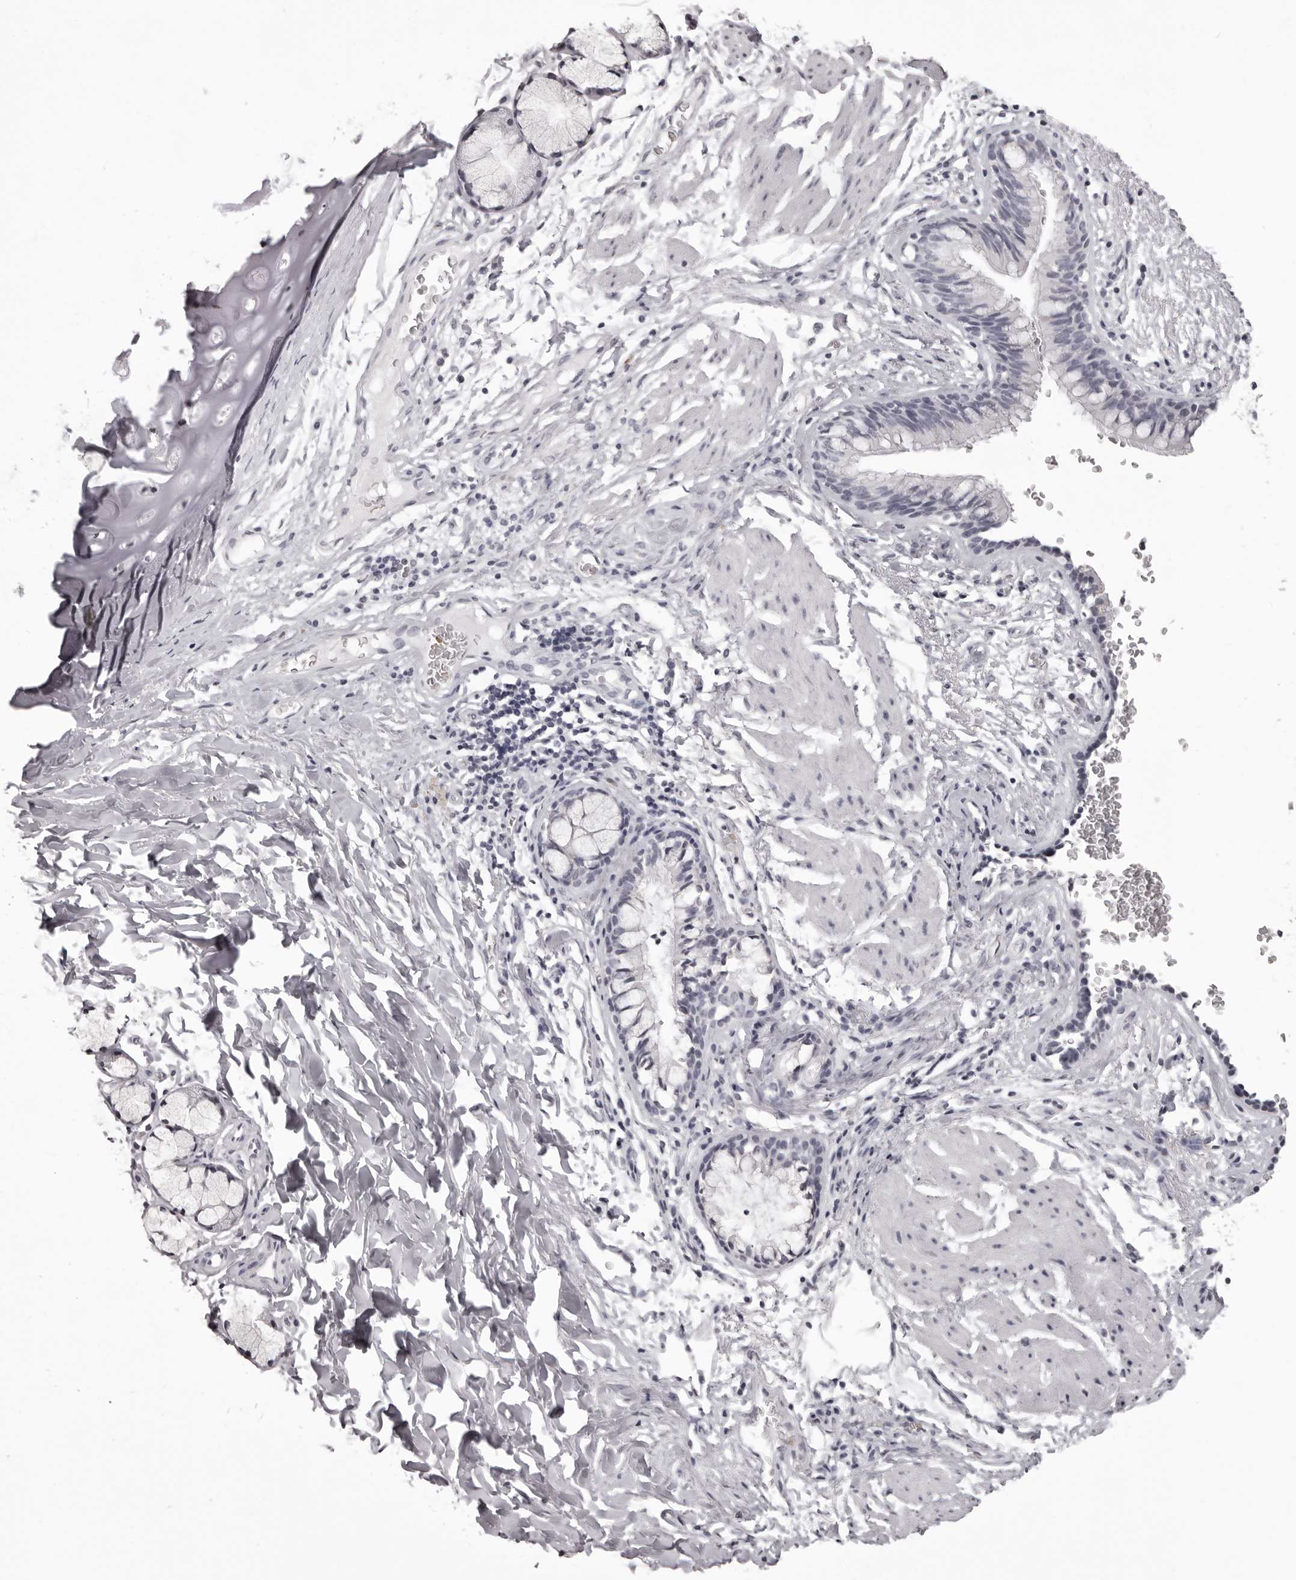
{"staining": {"intensity": "moderate", "quantity": "<25%", "location": "cytoplasmic/membranous"}, "tissue": "bronchus", "cell_type": "Respiratory epithelial cells", "image_type": "normal", "snomed": [{"axis": "morphology", "description": "Normal tissue, NOS"}, {"axis": "topography", "description": "Cartilage tissue"}, {"axis": "topography", "description": "Bronchus"}], "caption": "Normal bronchus demonstrates moderate cytoplasmic/membranous staining in about <25% of respiratory epithelial cells (IHC, brightfield microscopy, high magnification)..", "gene": "C8orf74", "patient": {"sex": "female", "age": 36}}